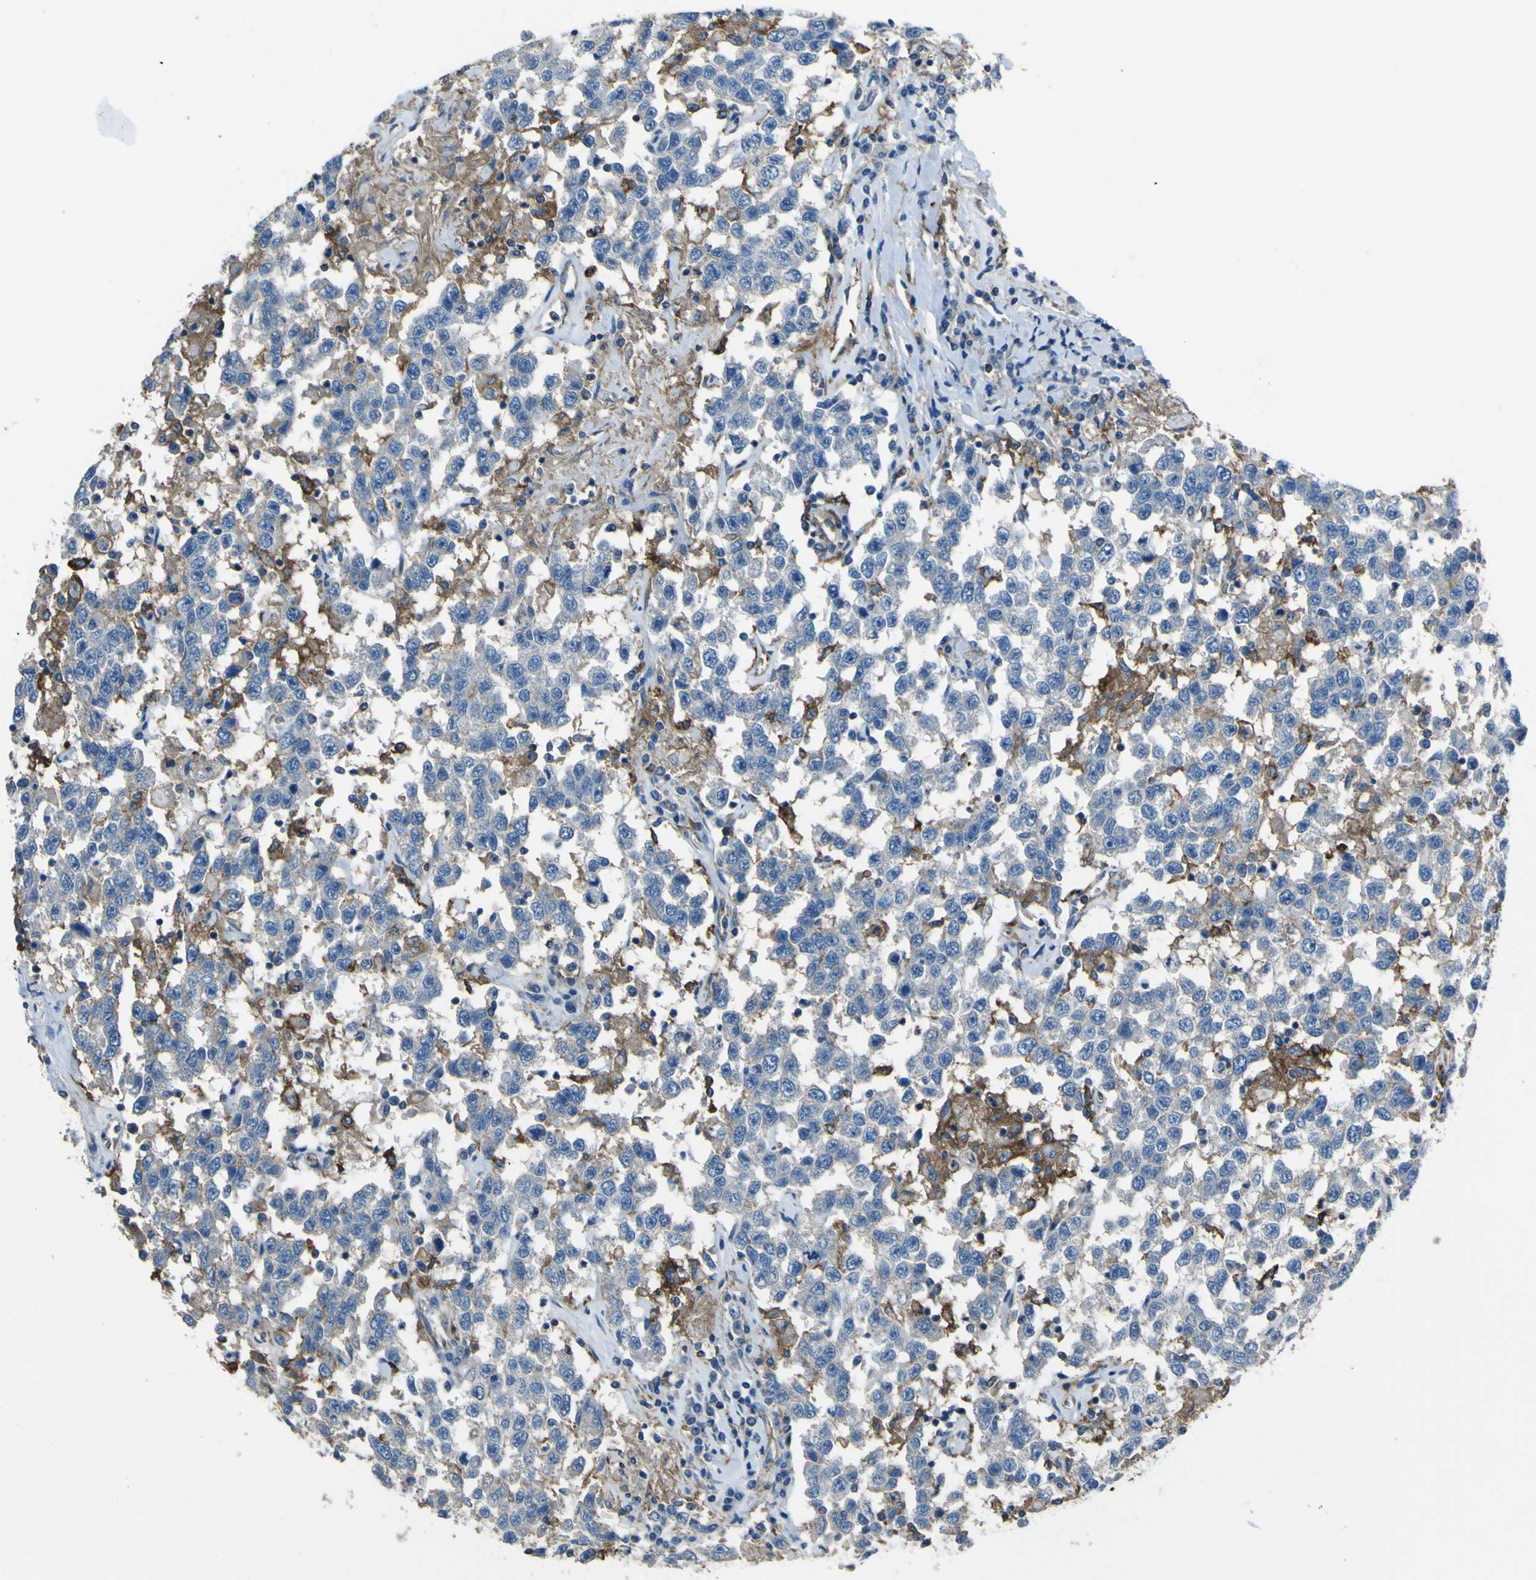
{"staining": {"intensity": "negative", "quantity": "none", "location": "none"}, "tissue": "testis cancer", "cell_type": "Tumor cells", "image_type": "cancer", "snomed": [{"axis": "morphology", "description": "Seminoma, NOS"}, {"axis": "topography", "description": "Testis"}], "caption": "Protein analysis of testis seminoma shows no significant staining in tumor cells. (Brightfield microscopy of DAB immunohistochemistry (IHC) at high magnification).", "gene": "LAIR1", "patient": {"sex": "male", "age": 41}}